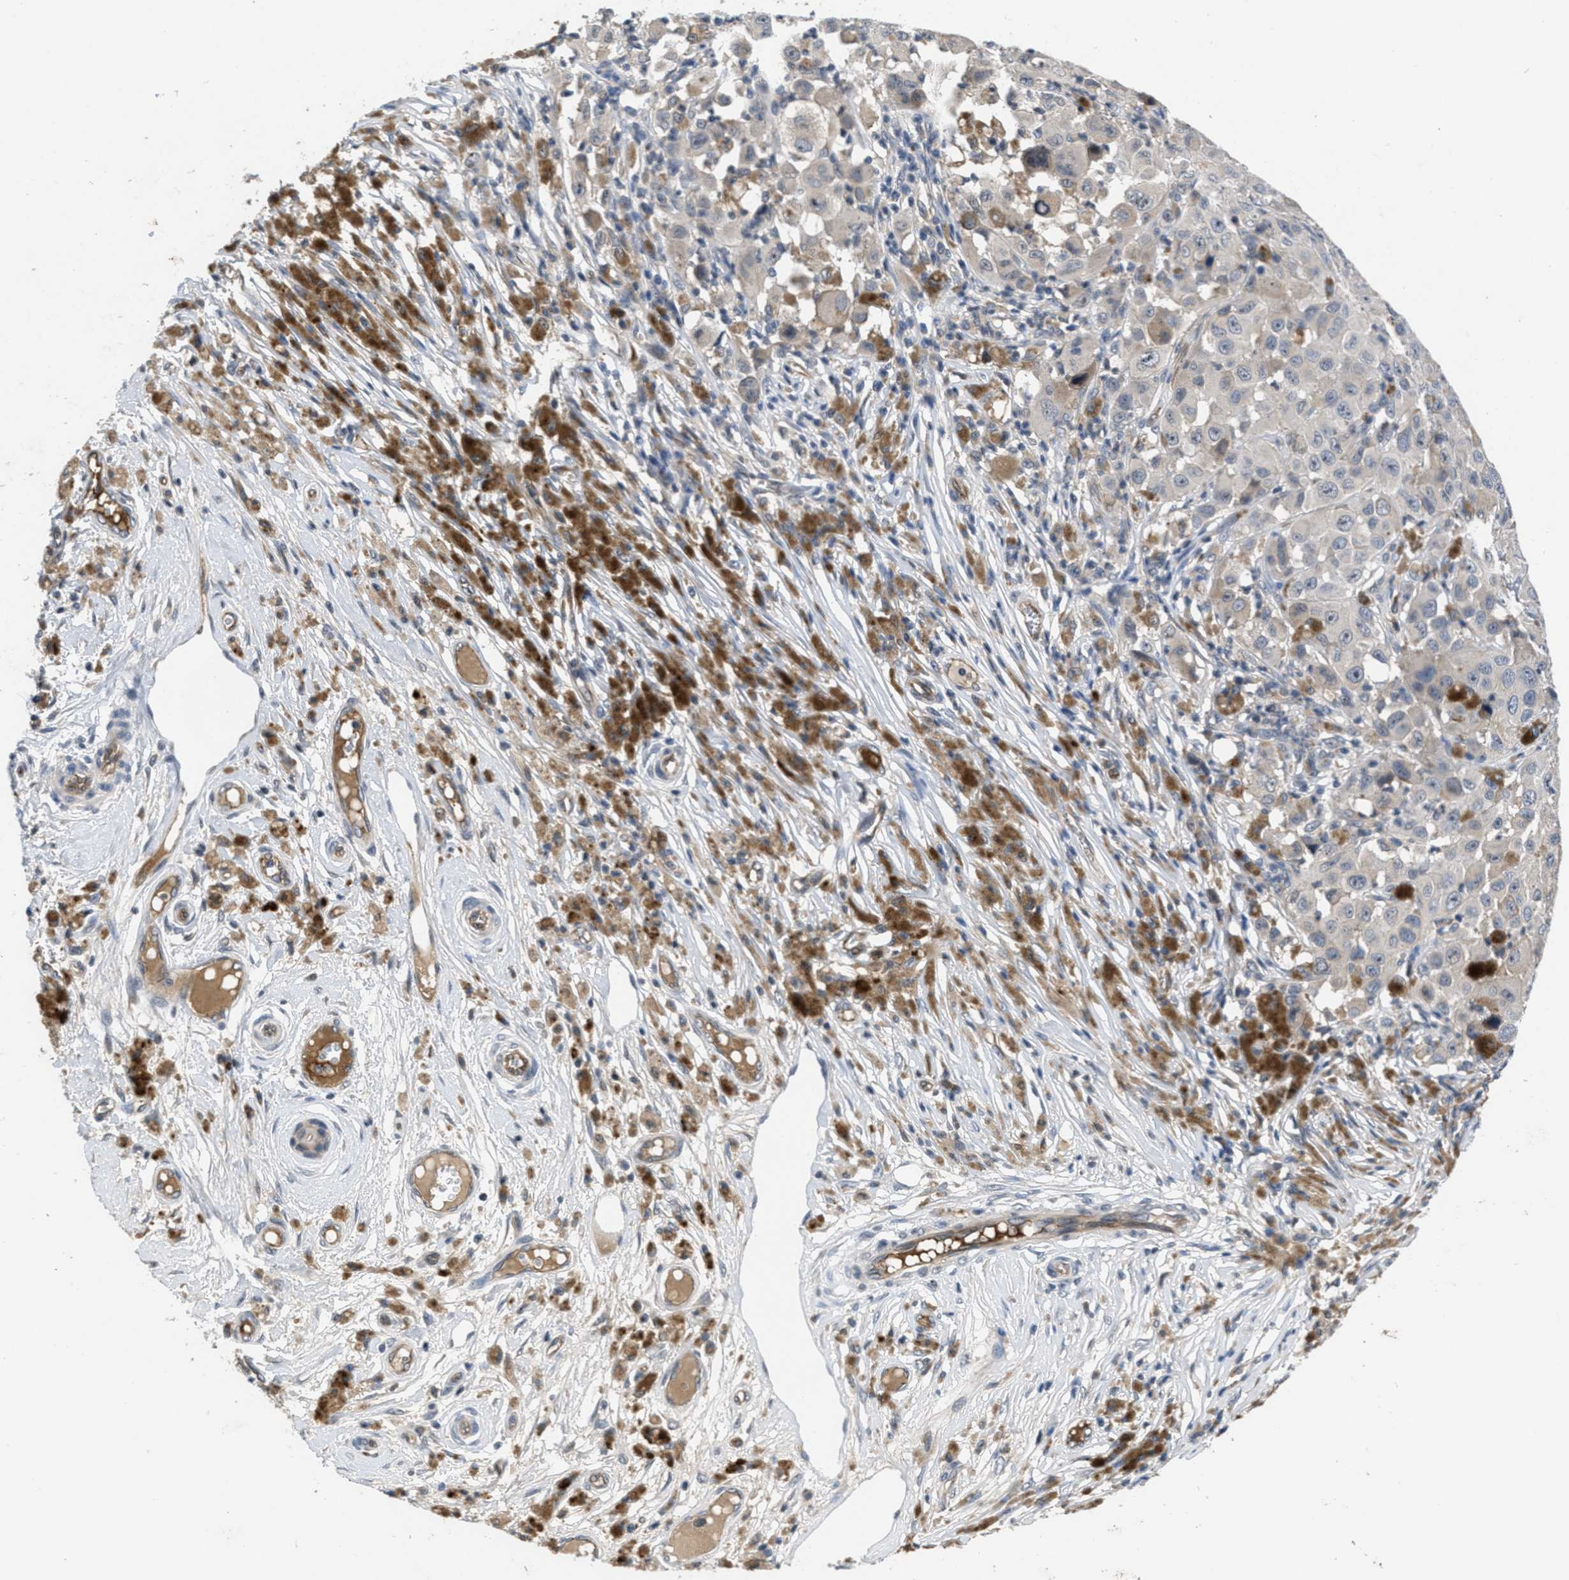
{"staining": {"intensity": "negative", "quantity": "none", "location": "none"}, "tissue": "melanoma", "cell_type": "Tumor cells", "image_type": "cancer", "snomed": [{"axis": "morphology", "description": "Malignant melanoma, NOS"}, {"axis": "topography", "description": "Skin"}], "caption": "Immunohistochemistry micrograph of neoplastic tissue: human malignant melanoma stained with DAB demonstrates no significant protein staining in tumor cells. (DAB immunohistochemistry visualized using brightfield microscopy, high magnification).", "gene": "ANGPT1", "patient": {"sex": "male", "age": 96}}